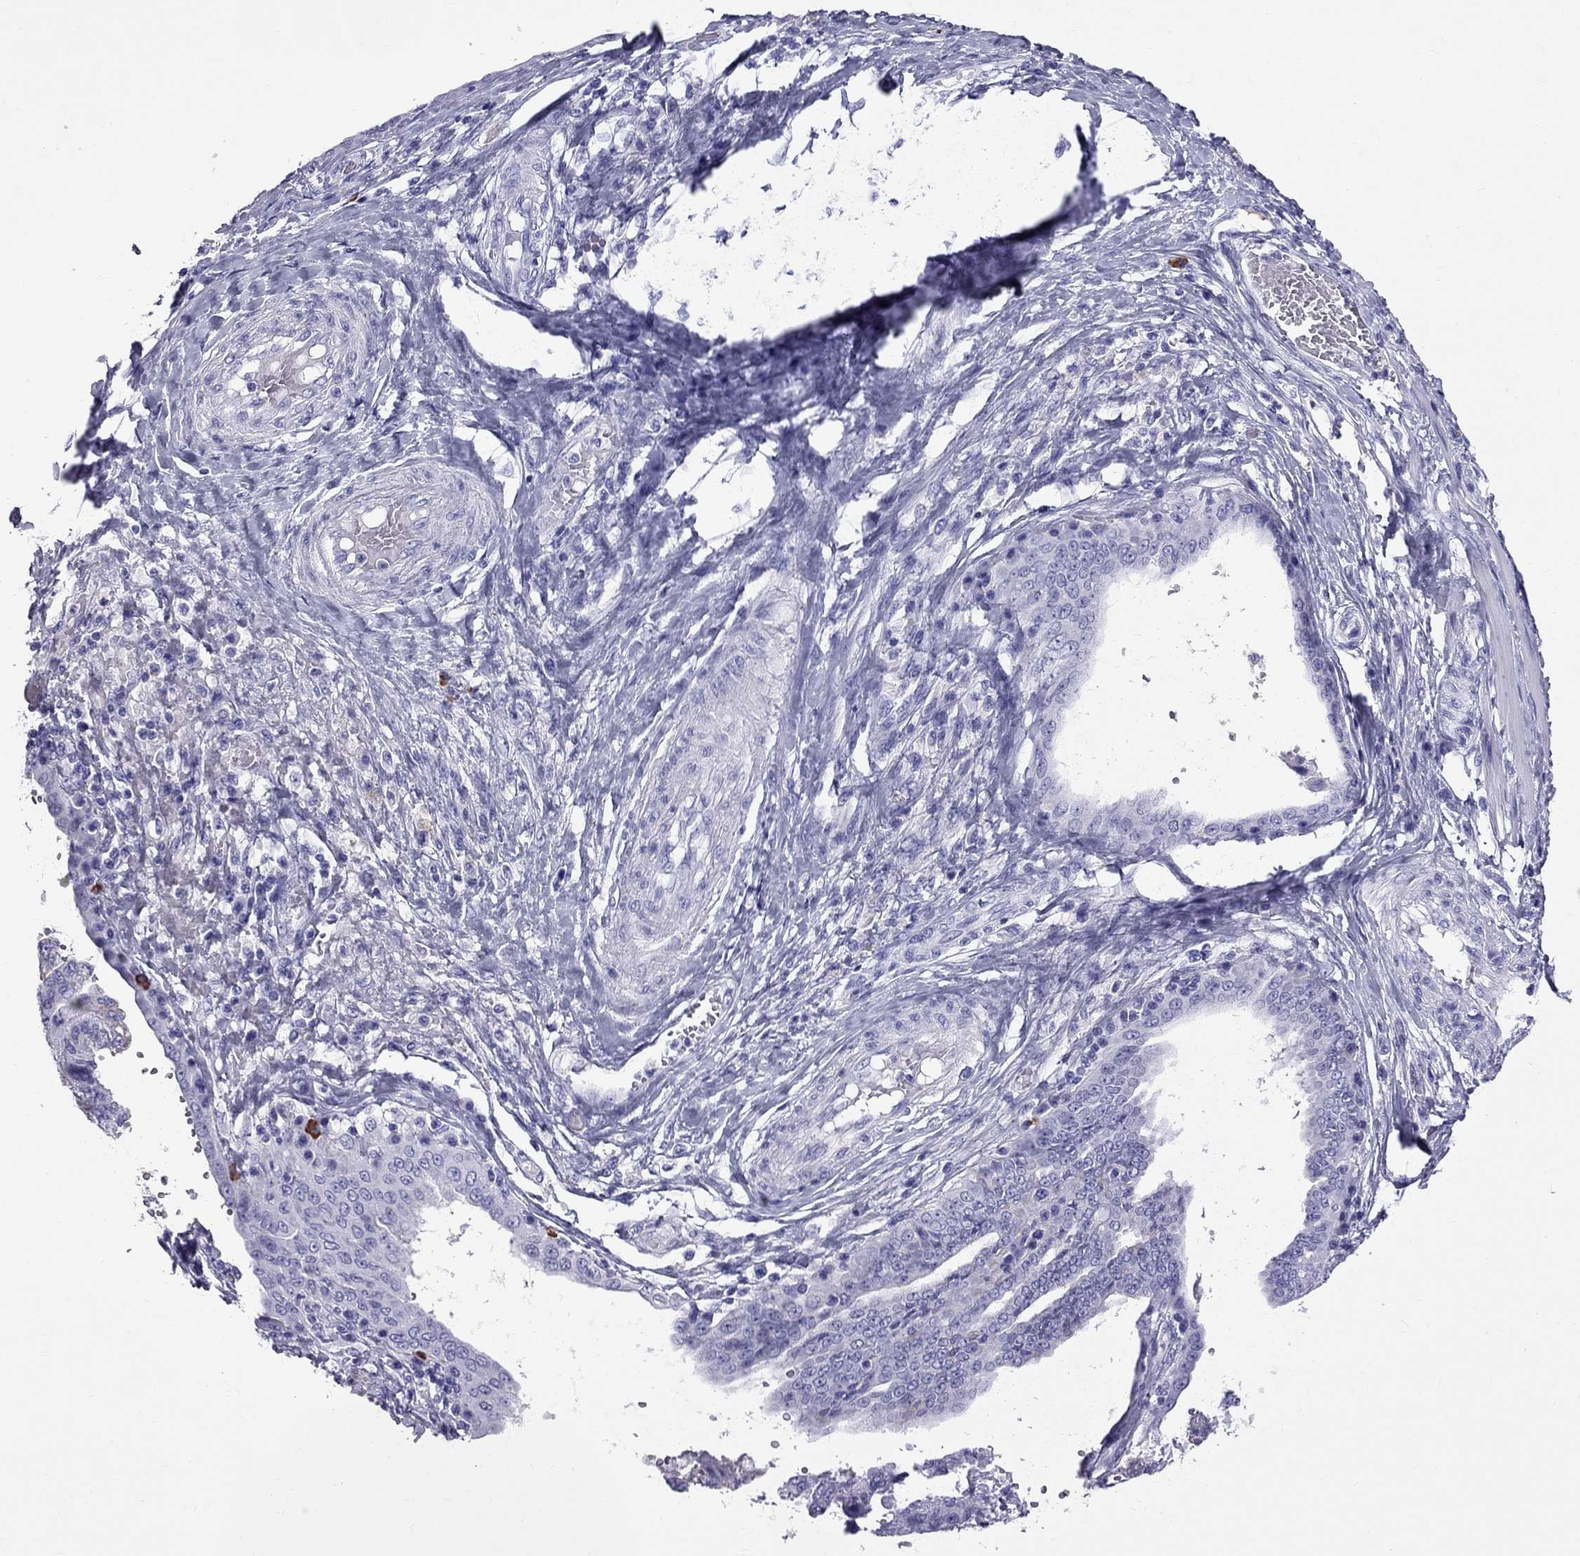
{"staining": {"intensity": "negative", "quantity": "none", "location": "none"}, "tissue": "ovarian cancer", "cell_type": "Tumor cells", "image_type": "cancer", "snomed": [{"axis": "morphology", "description": "Cystadenocarcinoma, serous, NOS"}, {"axis": "topography", "description": "Ovary"}], "caption": "An immunohistochemistry photomicrograph of ovarian cancer is shown. There is no staining in tumor cells of ovarian cancer.", "gene": "SCART1", "patient": {"sex": "female", "age": 79}}